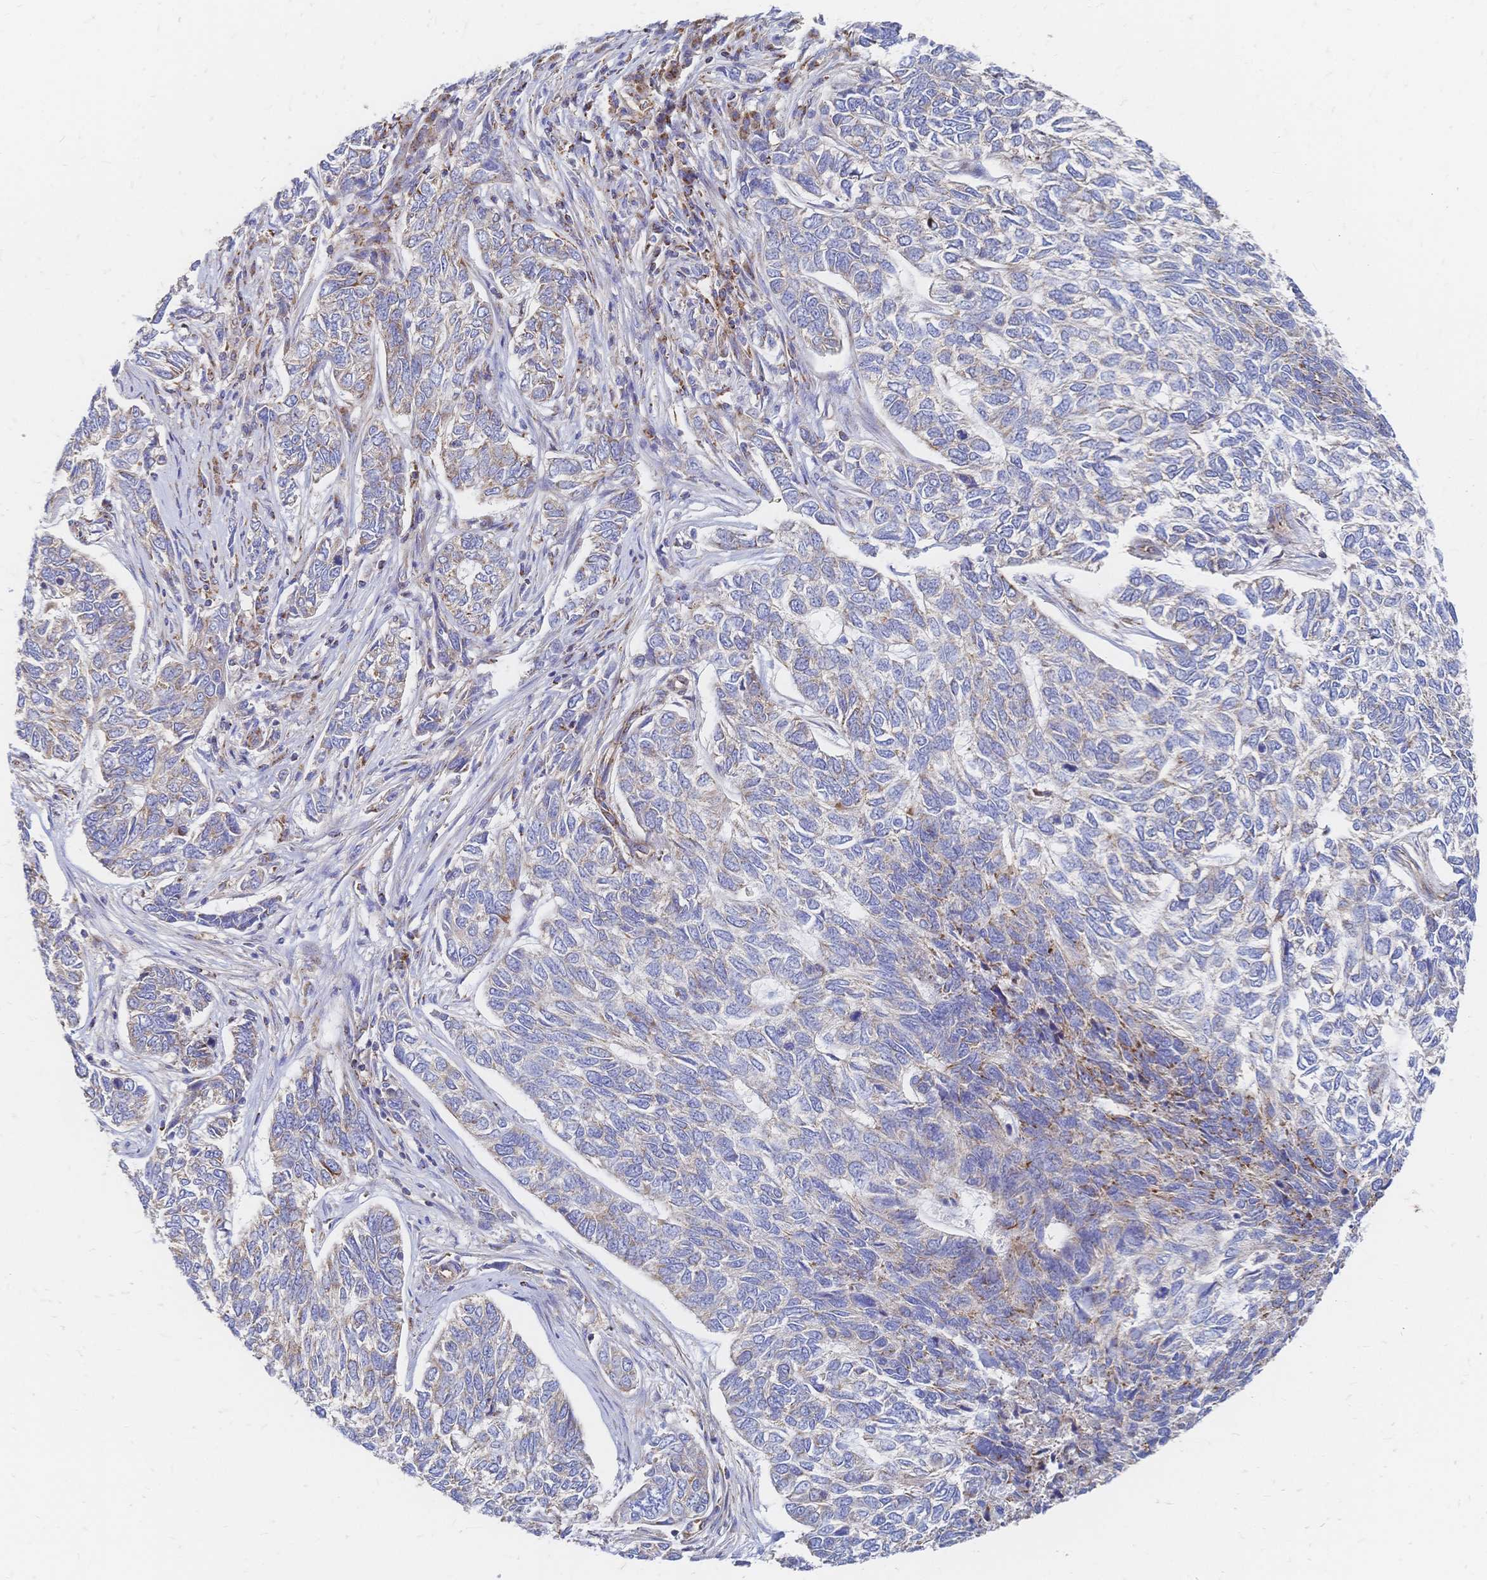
{"staining": {"intensity": "negative", "quantity": "none", "location": "none"}, "tissue": "skin cancer", "cell_type": "Tumor cells", "image_type": "cancer", "snomed": [{"axis": "morphology", "description": "Basal cell carcinoma"}, {"axis": "topography", "description": "Skin"}], "caption": "Skin basal cell carcinoma was stained to show a protein in brown. There is no significant staining in tumor cells.", "gene": "SORBS1", "patient": {"sex": "female", "age": 65}}